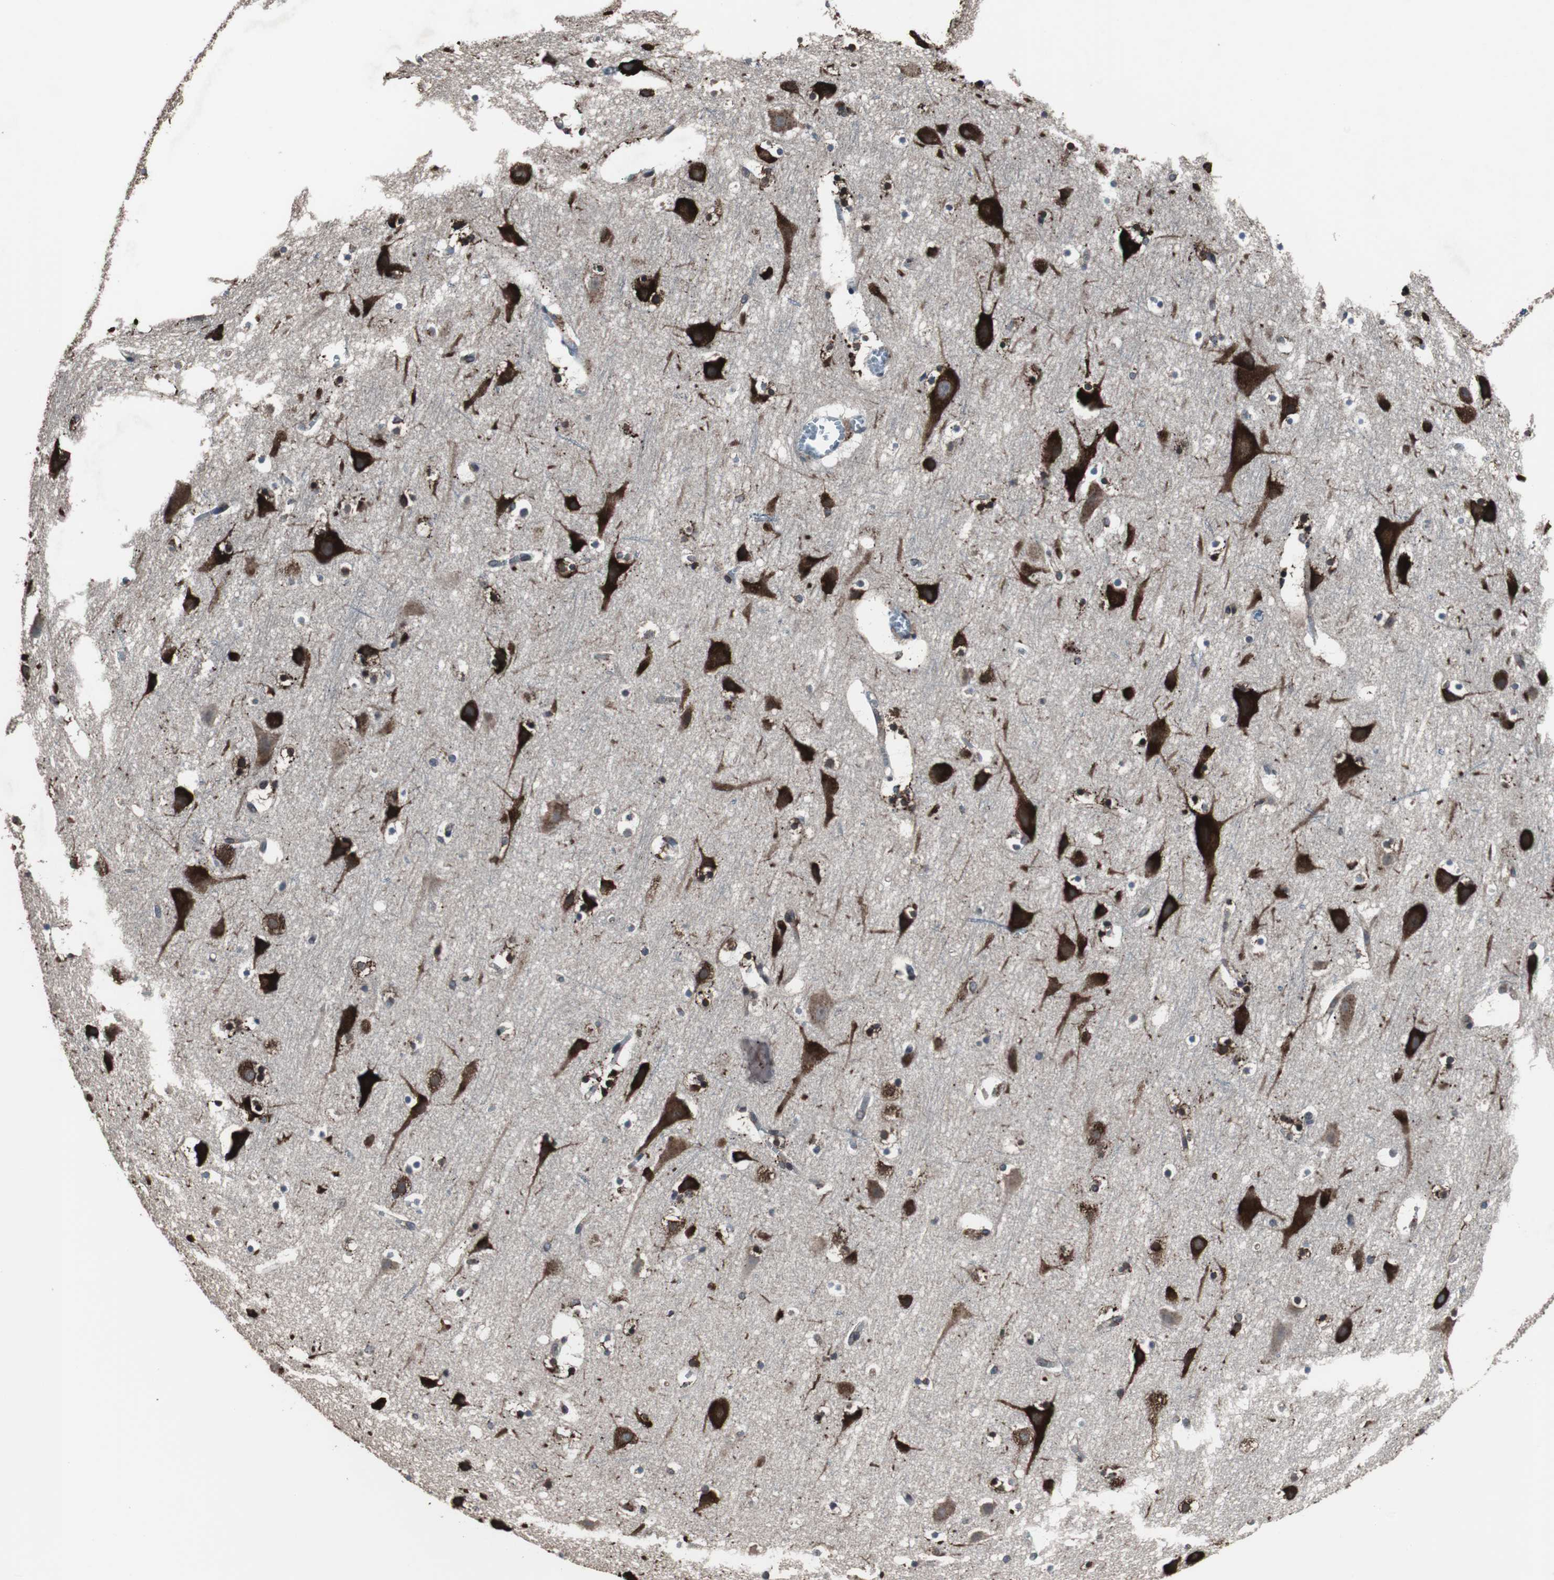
{"staining": {"intensity": "moderate", "quantity": ">75%", "location": "cytoplasmic/membranous"}, "tissue": "cerebral cortex", "cell_type": "Endothelial cells", "image_type": "normal", "snomed": [{"axis": "morphology", "description": "Normal tissue, NOS"}, {"axis": "topography", "description": "Cerebral cortex"}], "caption": "Protein staining of normal cerebral cortex displays moderate cytoplasmic/membranous expression in approximately >75% of endothelial cells. (DAB = brown stain, brightfield microscopy at high magnification).", "gene": "USP10", "patient": {"sex": "male", "age": 45}}